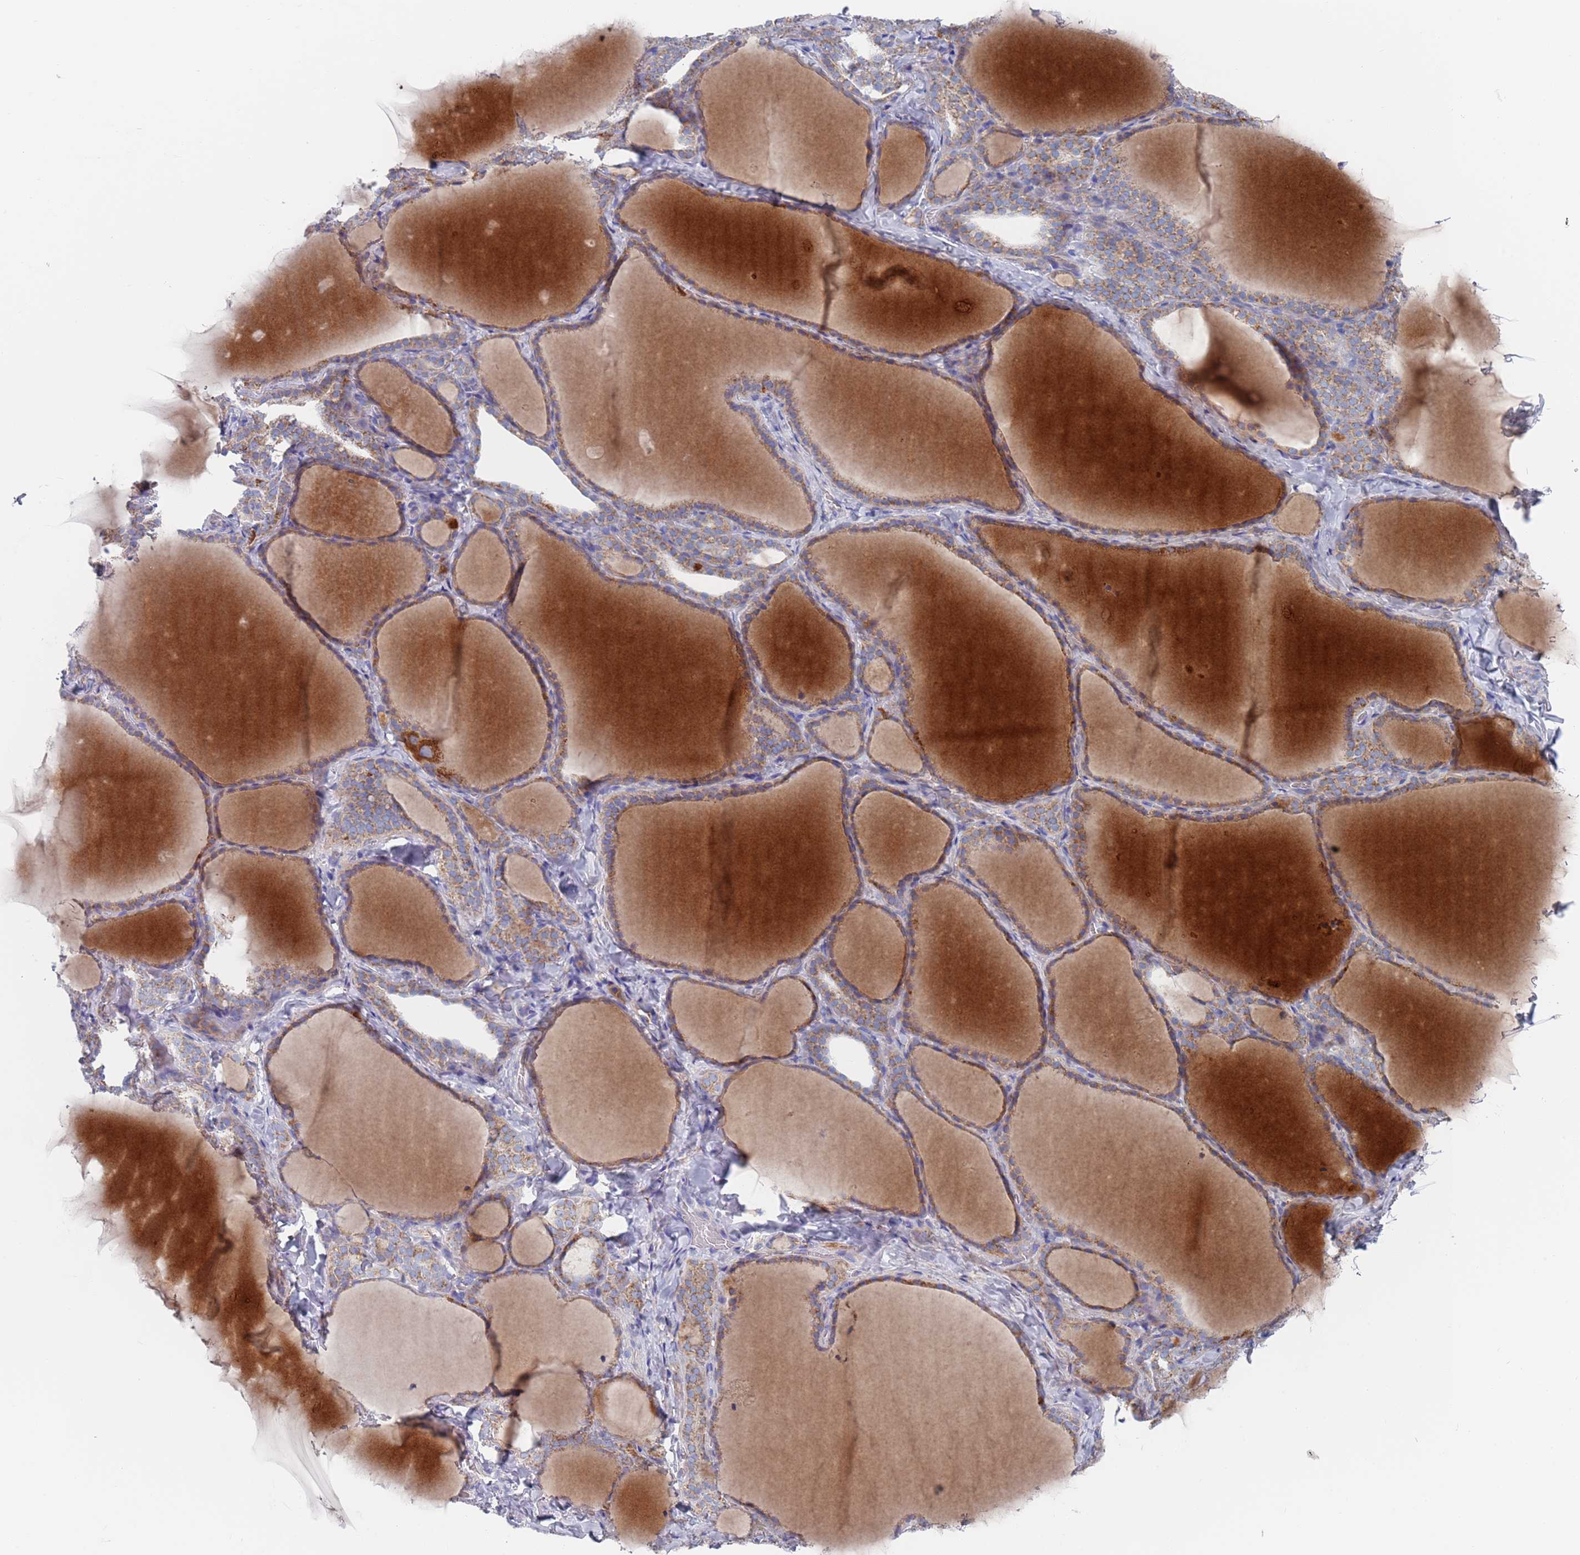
{"staining": {"intensity": "weak", "quantity": ">75%", "location": "cytoplasmic/membranous"}, "tissue": "thyroid gland", "cell_type": "Glandular cells", "image_type": "normal", "snomed": [{"axis": "morphology", "description": "Normal tissue, NOS"}, {"axis": "topography", "description": "Thyroid gland"}], "caption": "A brown stain labels weak cytoplasmic/membranous positivity of a protein in glandular cells of unremarkable thyroid gland. Nuclei are stained in blue.", "gene": "CHCHD6", "patient": {"sex": "female", "age": 22}}